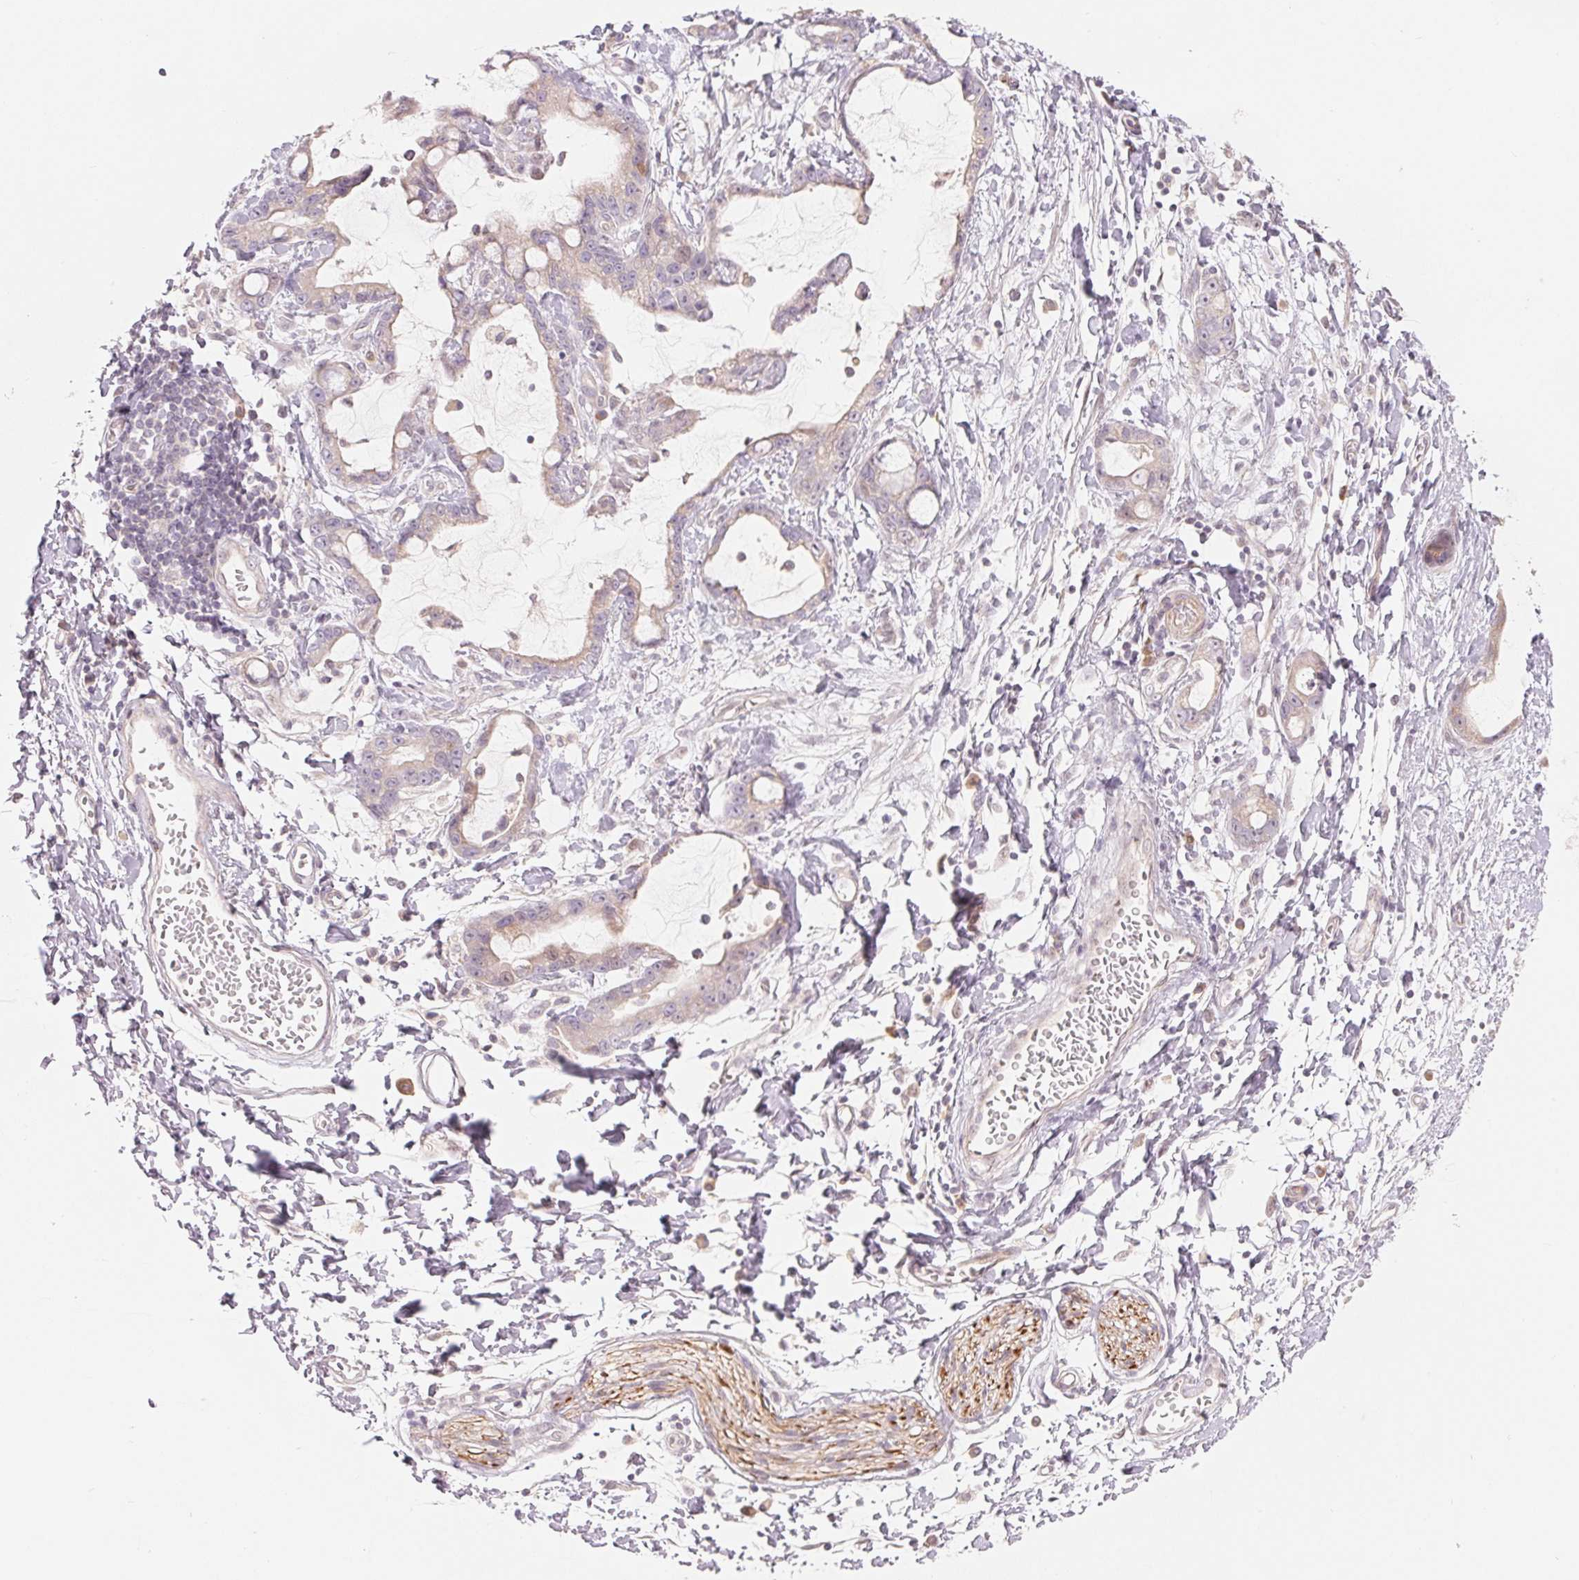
{"staining": {"intensity": "weak", "quantity": "<25%", "location": "cytoplasmic/membranous"}, "tissue": "stomach cancer", "cell_type": "Tumor cells", "image_type": "cancer", "snomed": [{"axis": "morphology", "description": "Adenocarcinoma, NOS"}, {"axis": "topography", "description": "Stomach"}], "caption": "Tumor cells are negative for brown protein staining in stomach cancer (adenocarcinoma).", "gene": "DENND2C", "patient": {"sex": "male", "age": 55}}